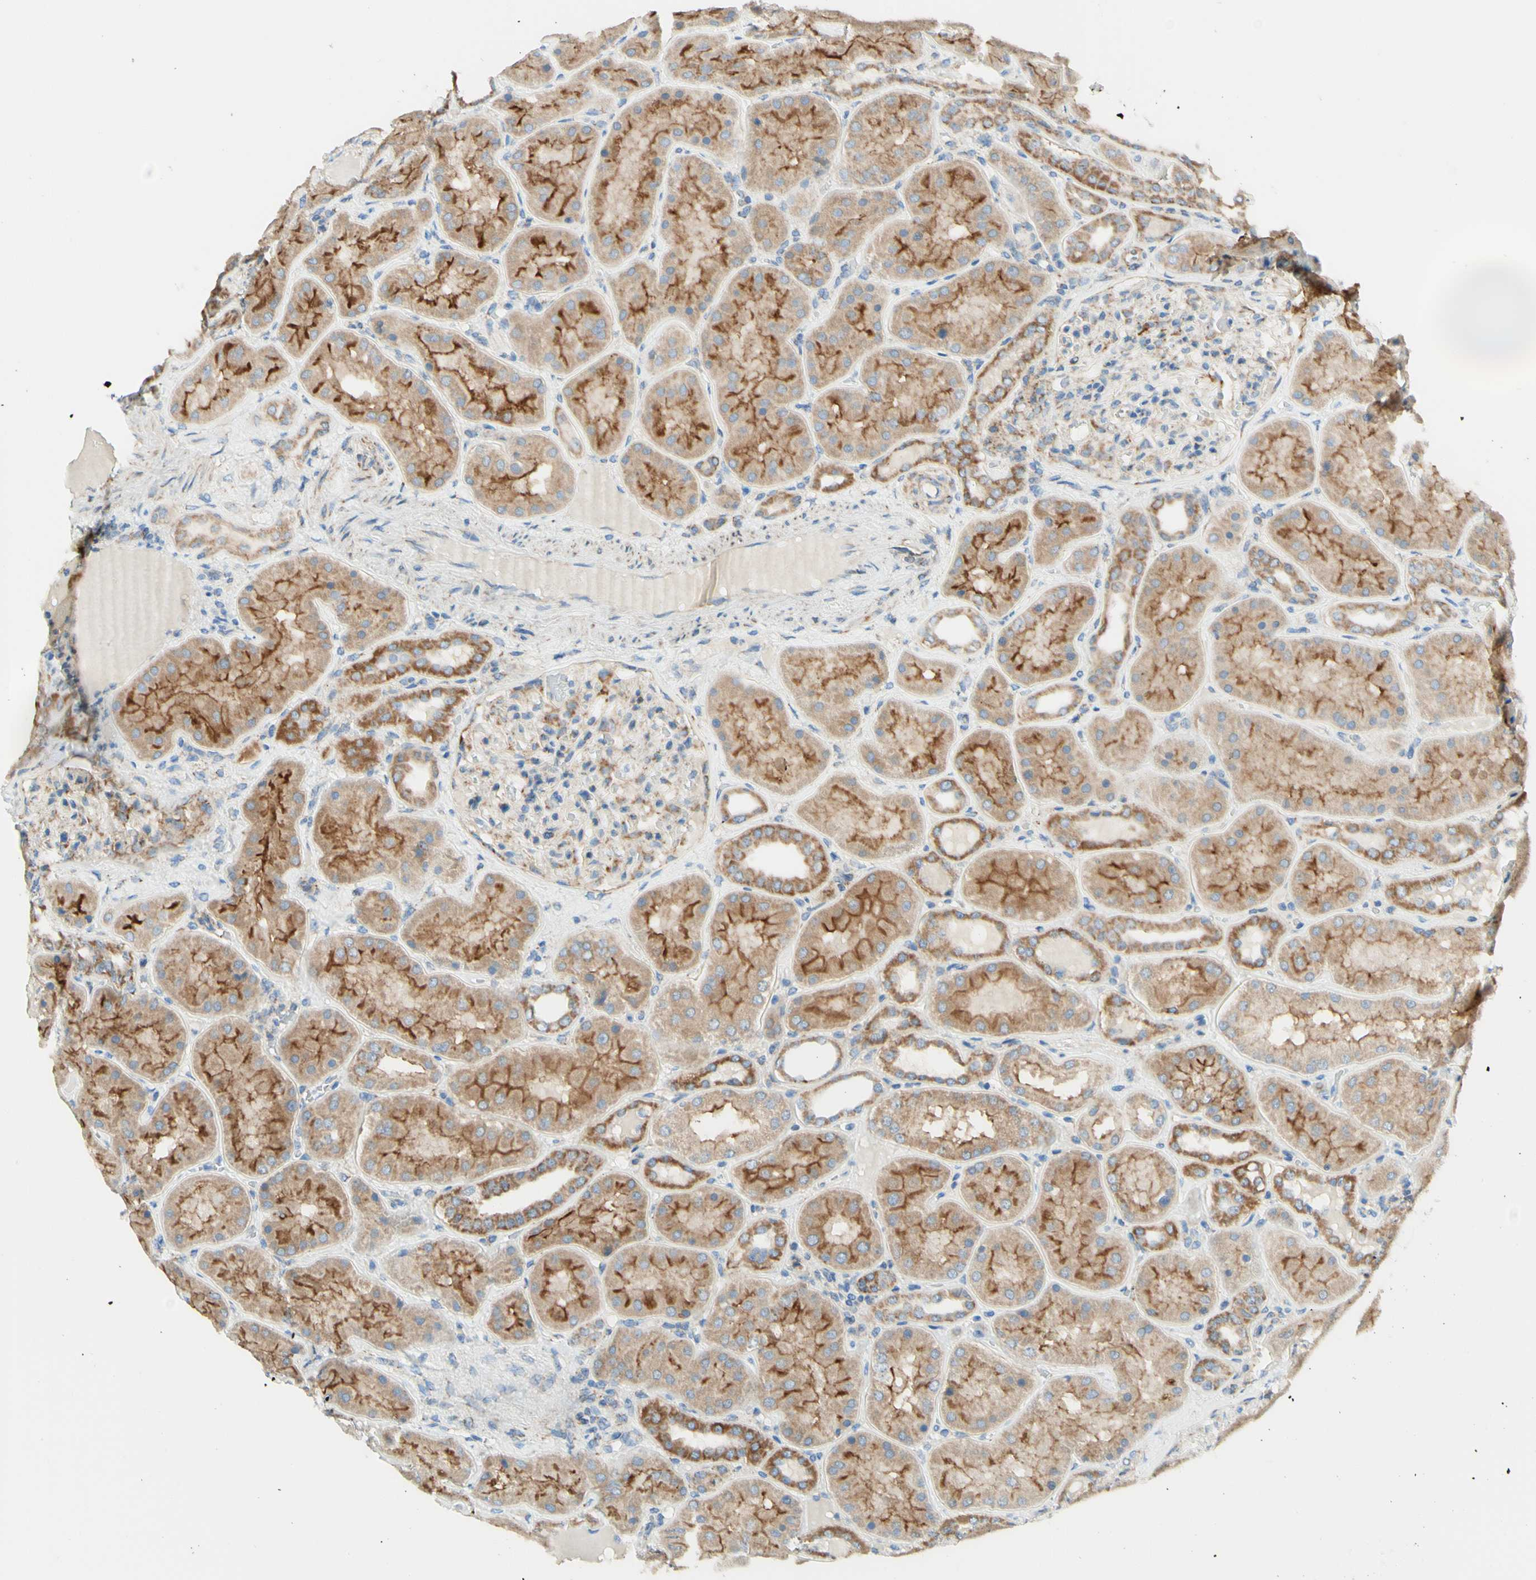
{"staining": {"intensity": "moderate", "quantity": "<25%", "location": "cytoplasmic/membranous"}, "tissue": "kidney", "cell_type": "Cells in glomeruli", "image_type": "normal", "snomed": [{"axis": "morphology", "description": "Normal tissue, NOS"}, {"axis": "topography", "description": "Kidney"}], "caption": "Kidney stained with immunohistochemistry (IHC) displays moderate cytoplasmic/membranous positivity in approximately <25% of cells in glomeruli.", "gene": "ARMC10", "patient": {"sex": "female", "age": 56}}